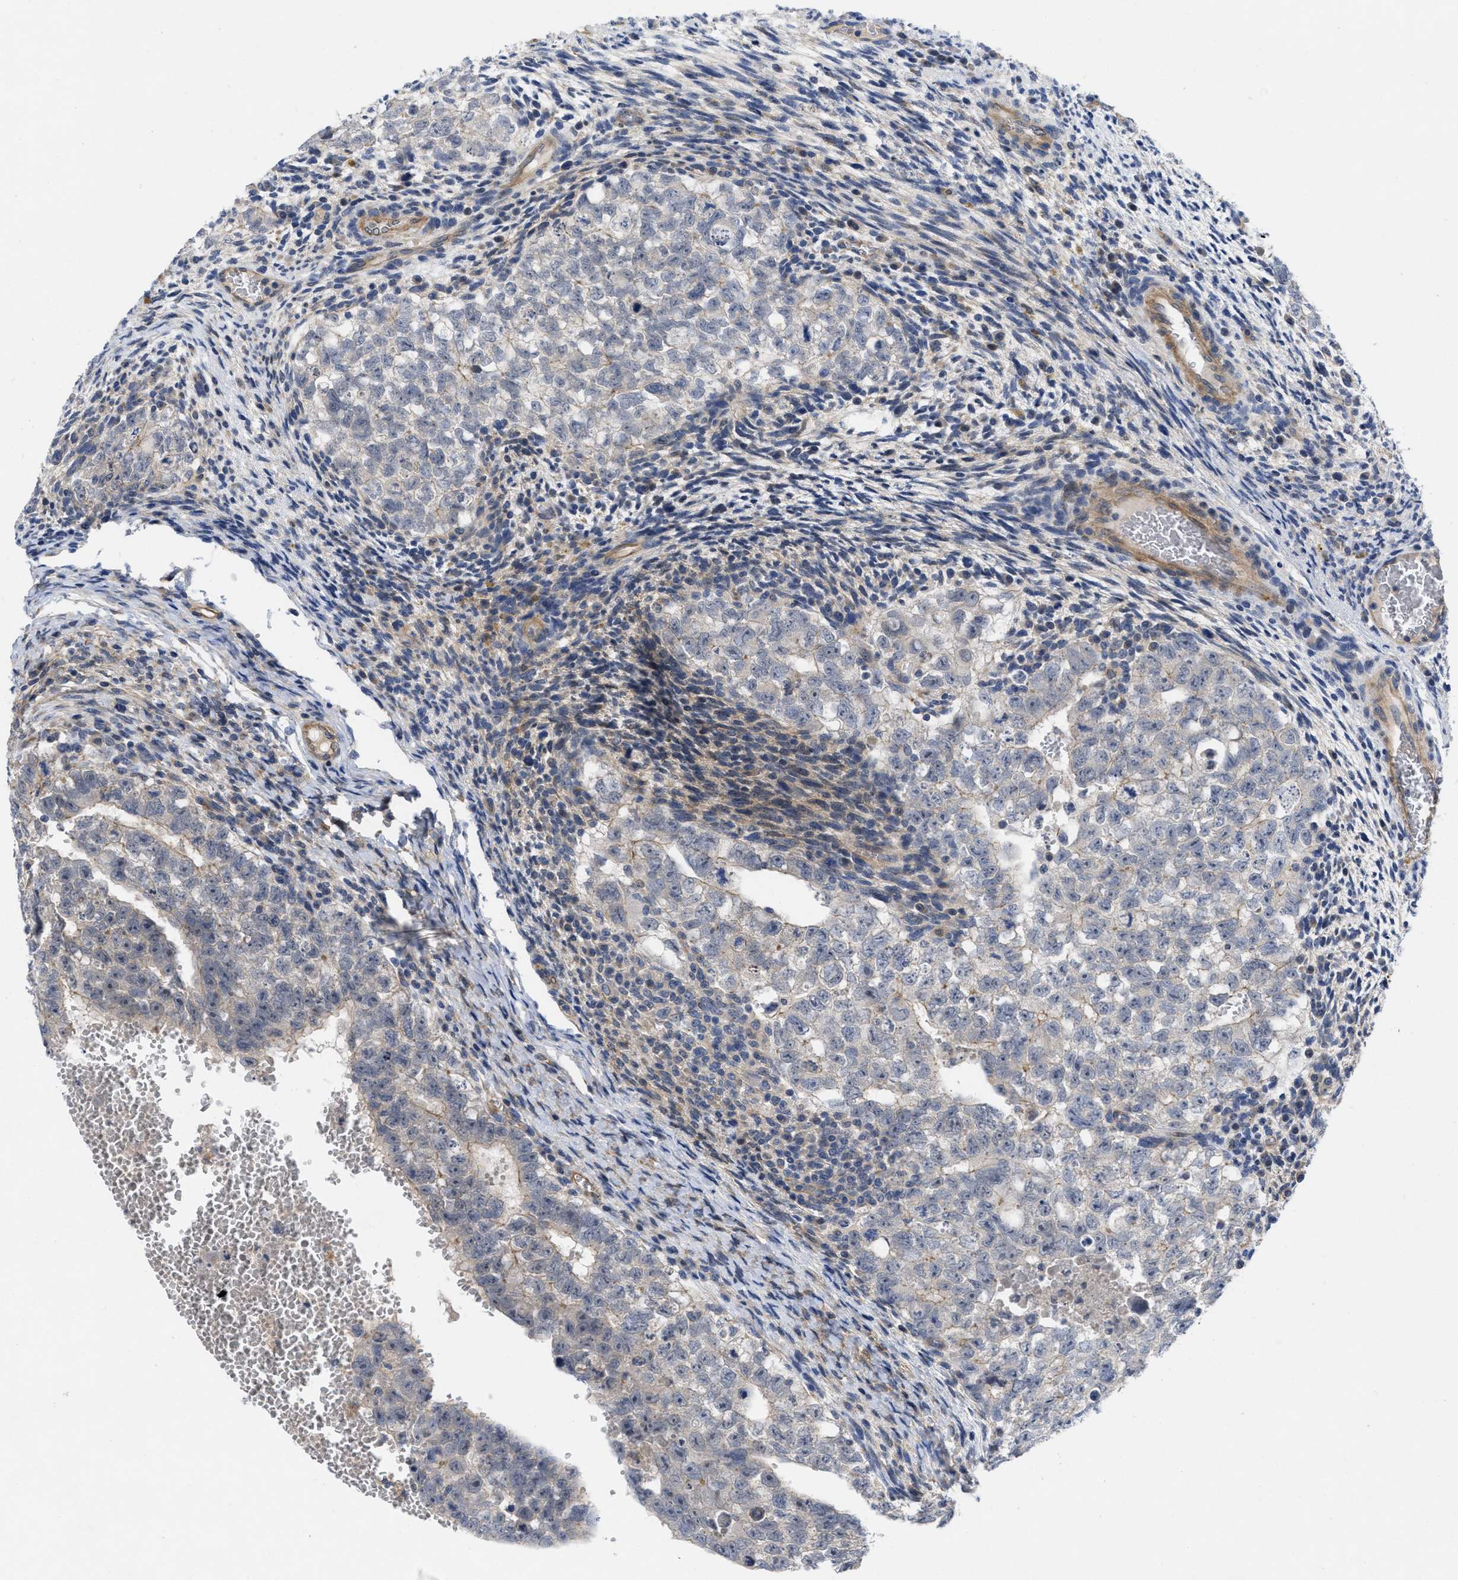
{"staining": {"intensity": "negative", "quantity": "none", "location": "none"}, "tissue": "testis cancer", "cell_type": "Tumor cells", "image_type": "cancer", "snomed": [{"axis": "morphology", "description": "Seminoma, NOS"}, {"axis": "morphology", "description": "Carcinoma, Embryonal, NOS"}, {"axis": "topography", "description": "Testis"}], "caption": "DAB immunohistochemical staining of human testis seminoma displays no significant expression in tumor cells. Brightfield microscopy of IHC stained with DAB (brown) and hematoxylin (blue), captured at high magnification.", "gene": "ARHGEF26", "patient": {"sex": "male", "age": 38}}